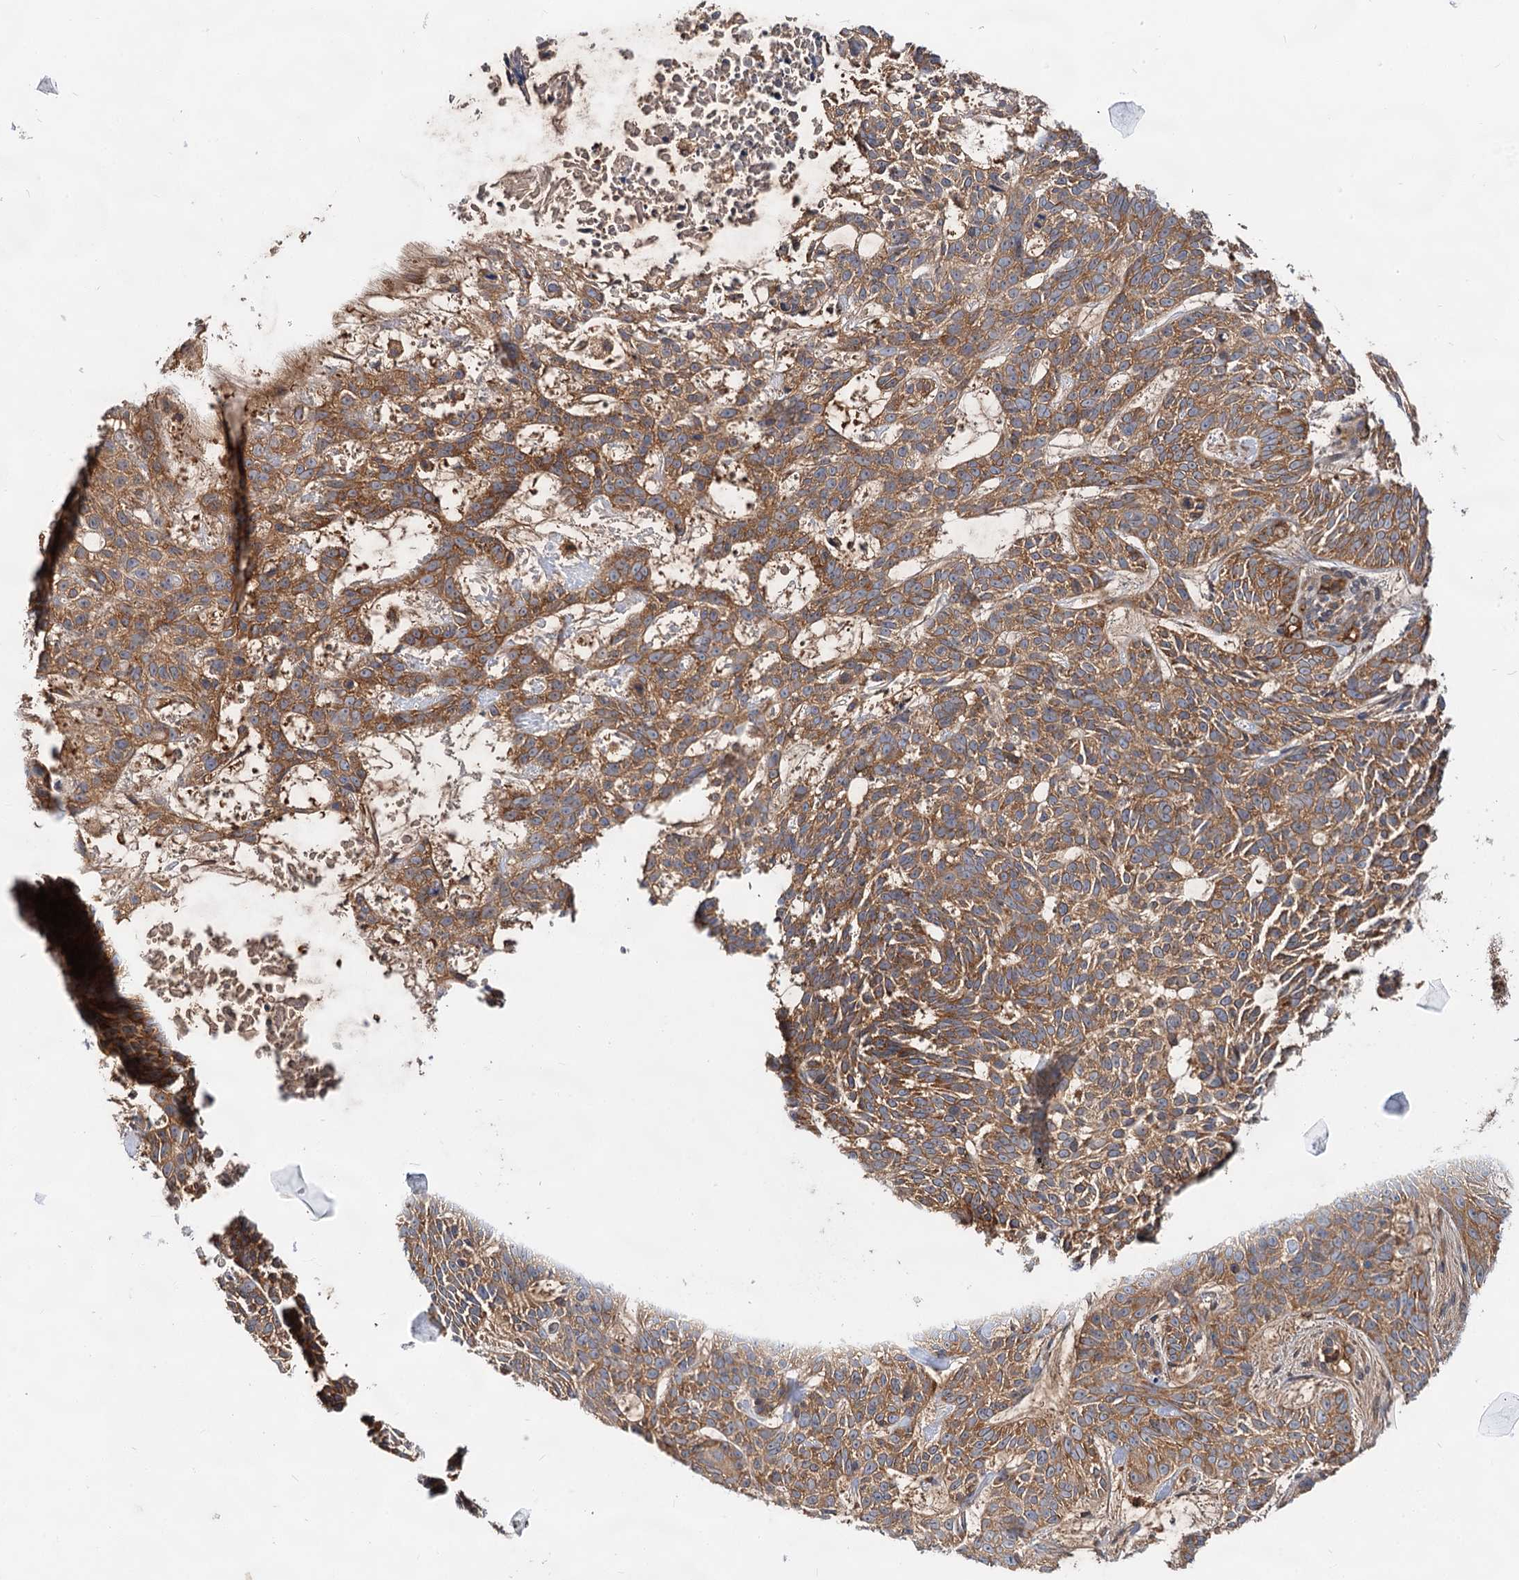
{"staining": {"intensity": "moderate", "quantity": ">75%", "location": "cytoplasmic/membranous"}, "tissue": "skin cancer", "cell_type": "Tumor cells", "image_type": "cancer", "snomed": [{"axis": "morphology", "description": "Basal cell carcinoma"}, {"axis": "topography", "description": "Skin"}], "caption": "A micrograph showing moderate cytoplasmic/membranous staining in approximately >75% of tumor cells in skin cancer, as visualized by brown immunohistochemical staining.", "gene": "PACS1", "patient": {"sex": "male", "age": 75}}